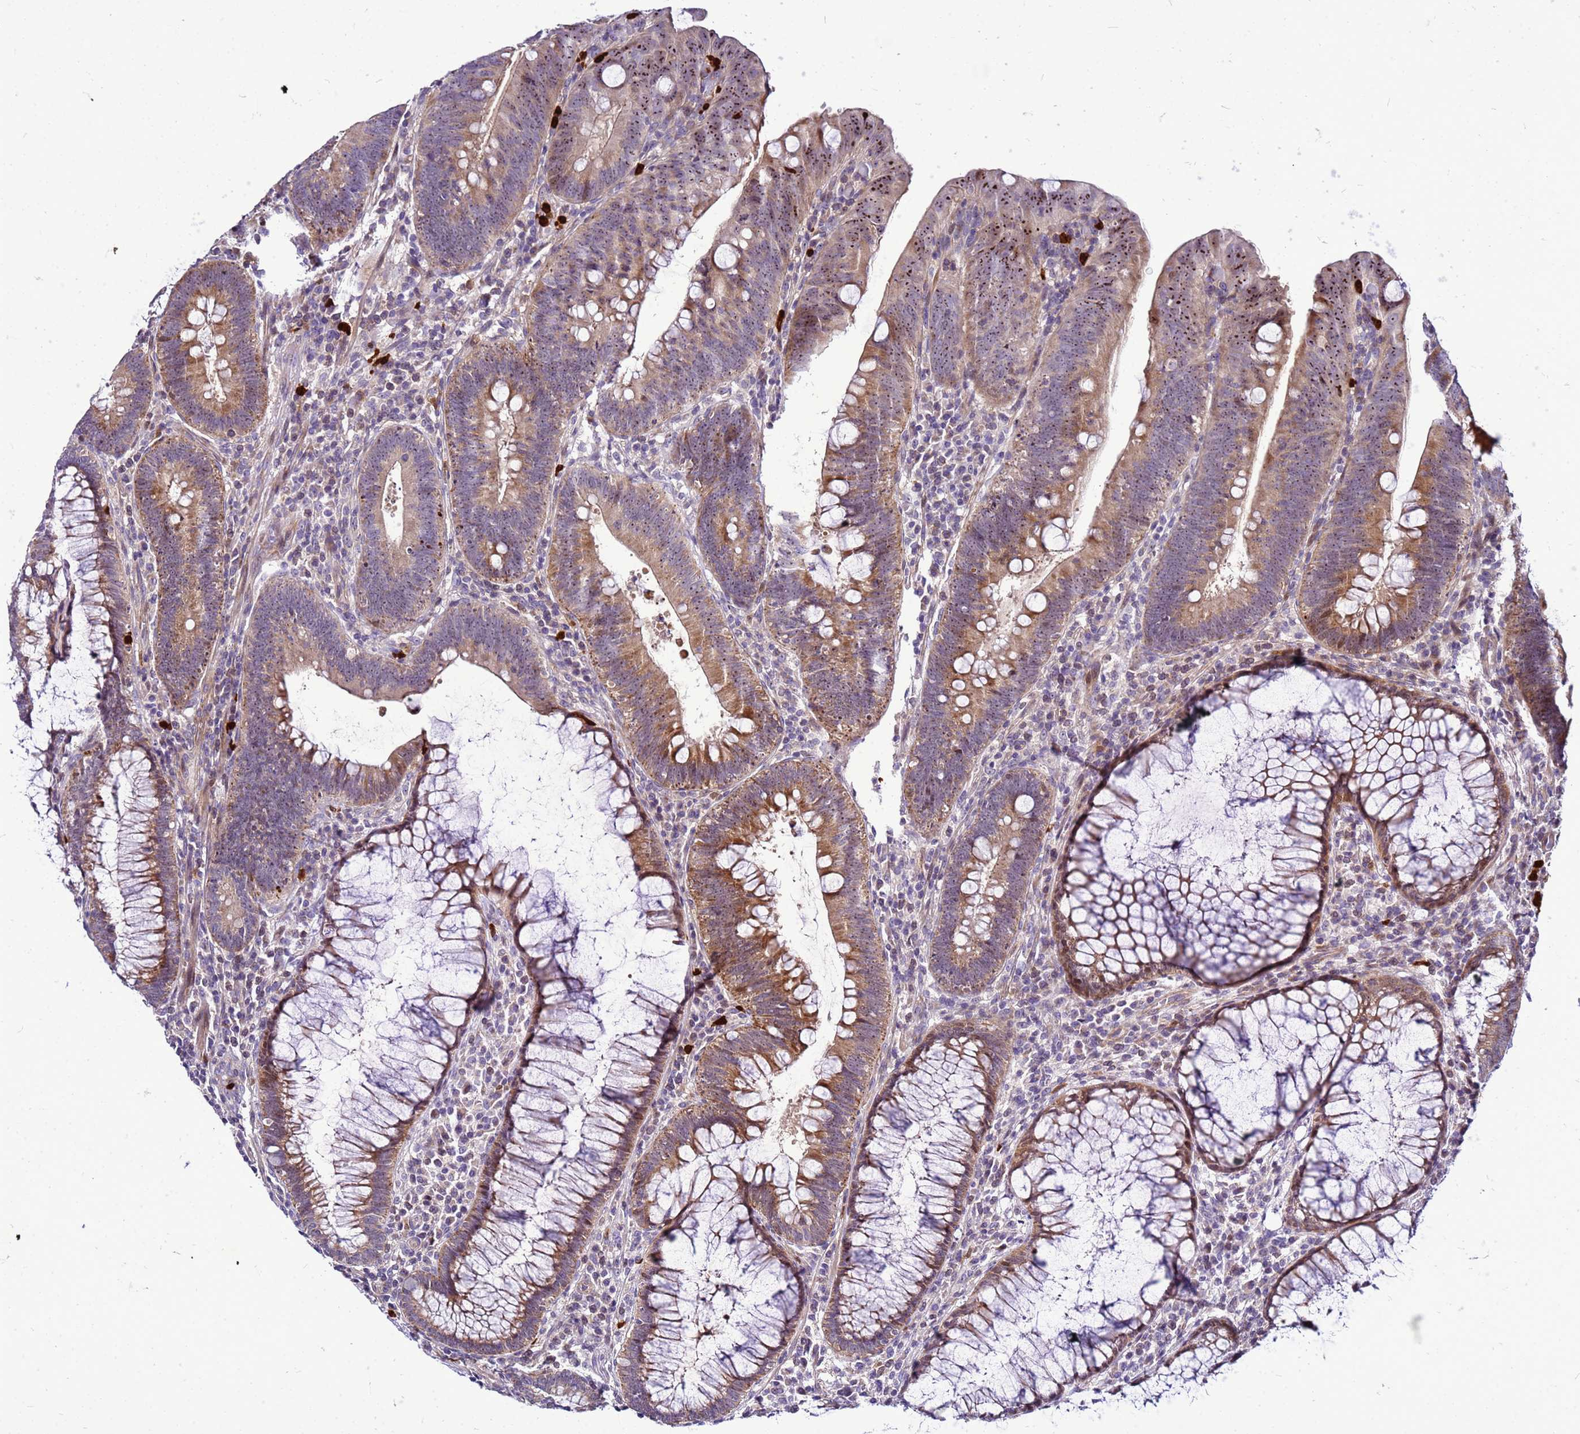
{"staining": {"intensity": "moderate", "quantity": ">75%", "location": "cytoplasmic/membranous,nuclear"}, "tissue": "colorectal cancer", "cell_type": "Tumor cells", "image_type": "cancer", "snomed": [{"axis": "morphology", "description": "Adenocarcinoma, NOS"}, {"axis": "topography", "description": "Rectum"}], "caption": "Immunohistochemistry (IHC) micrograph of neoplastic tissue: human colorectal cancer (adenocarcinoma) stained using IHC shows medium levels of moderate protein expression localized specifically in the cytoplasmic/membranous and nuclear of tumor cells, appearing as a cytoplasmic/membranous and nuclear brown color.", "gene": "VPS4B", "patient": {"sex": "female", "age": 75}}